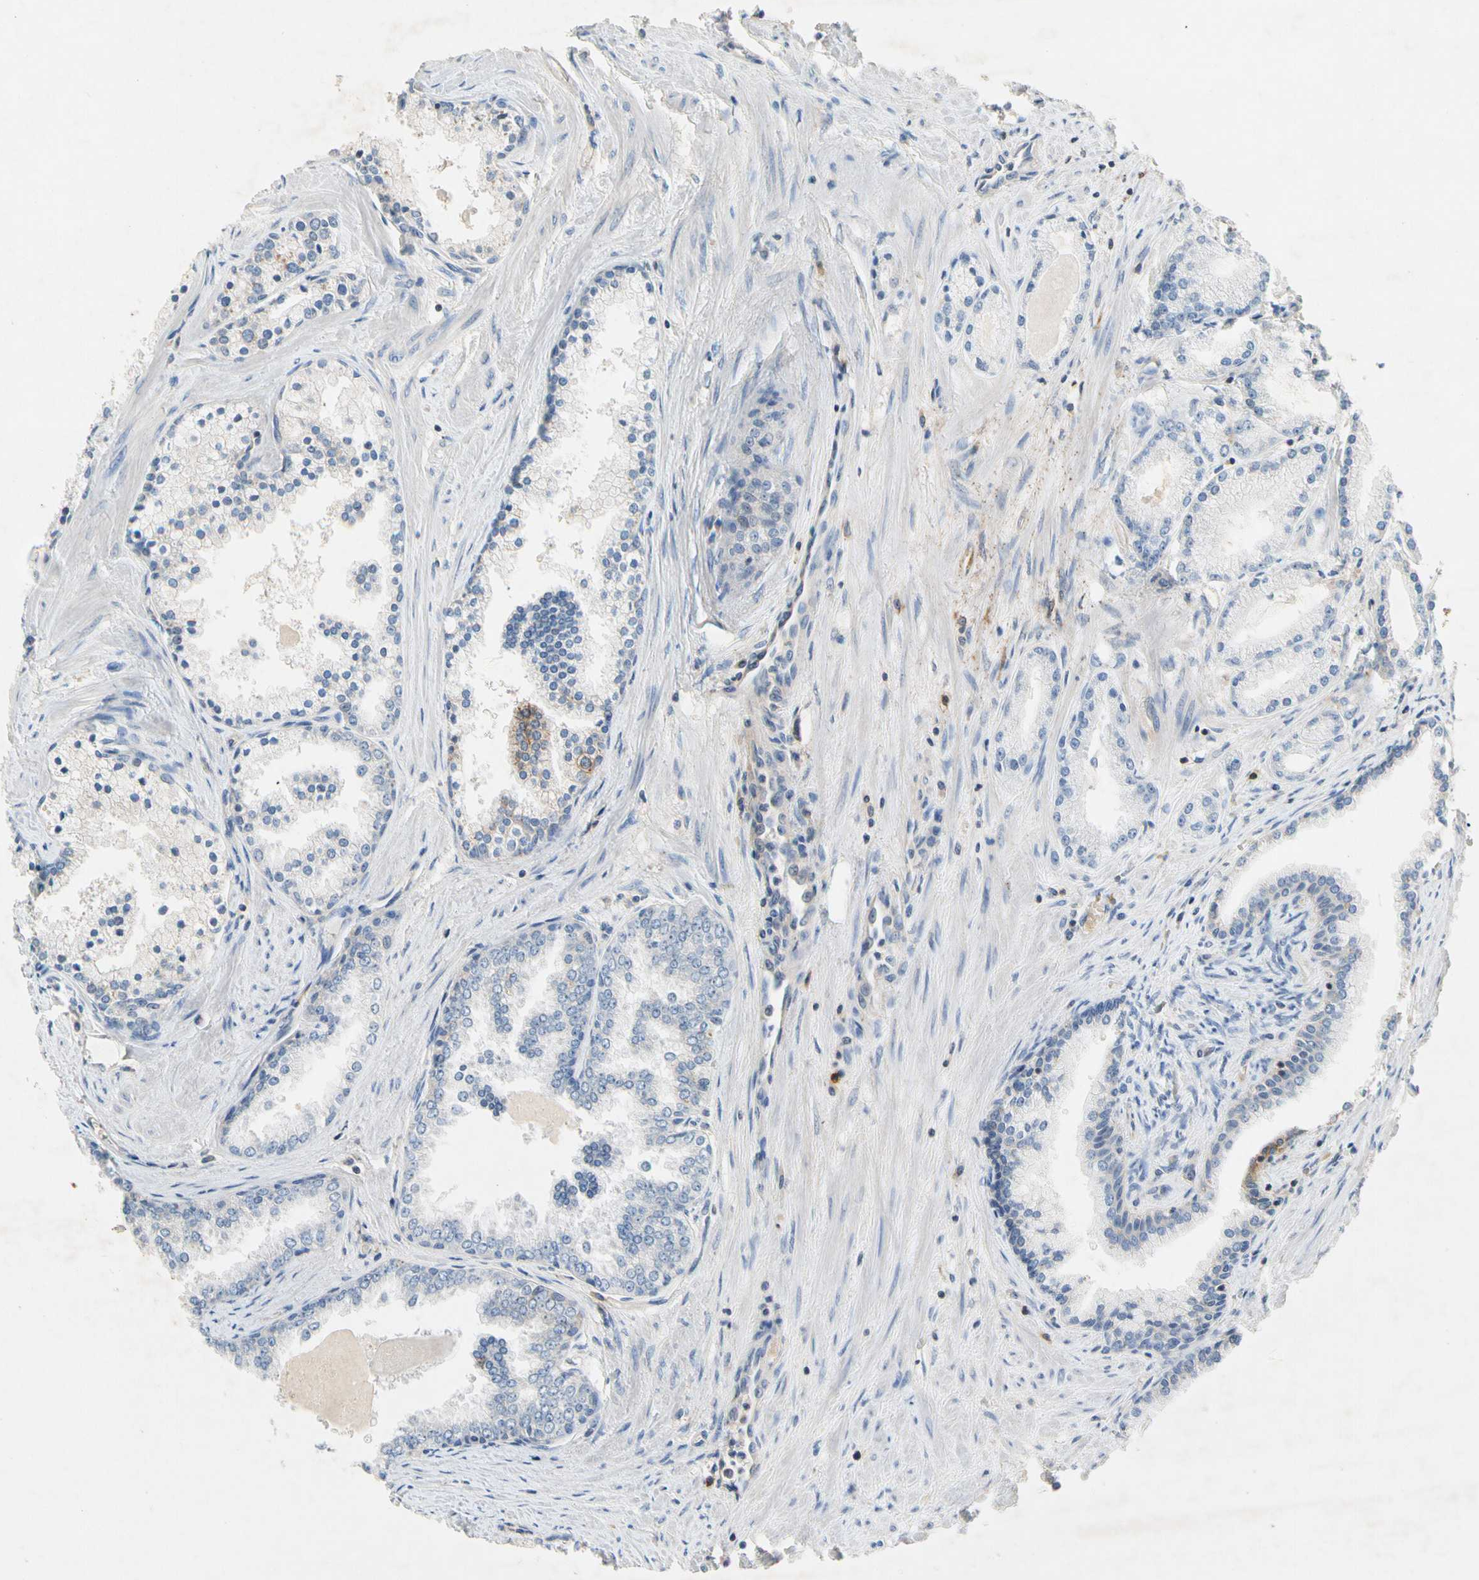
{"staining": {"intensity": "negative", "quantity": "none", "location": "none"}, "tissue": "prostate cancer", "cell_type": "Tumor cells", "image_type": "cancer", "snomed": [{"axis": "morphology", "description": "Adenocarcinoma, High grade"}, {"axis": "topography", "description": "Prostate"}], "caption": "Immunohistochemistry (IHC) of high-grade adenocarcinoma (prostate) shows no expression in tumor cells.", "gene": "NDFIP2", "patient": {"sex": "male", "age": 61}}